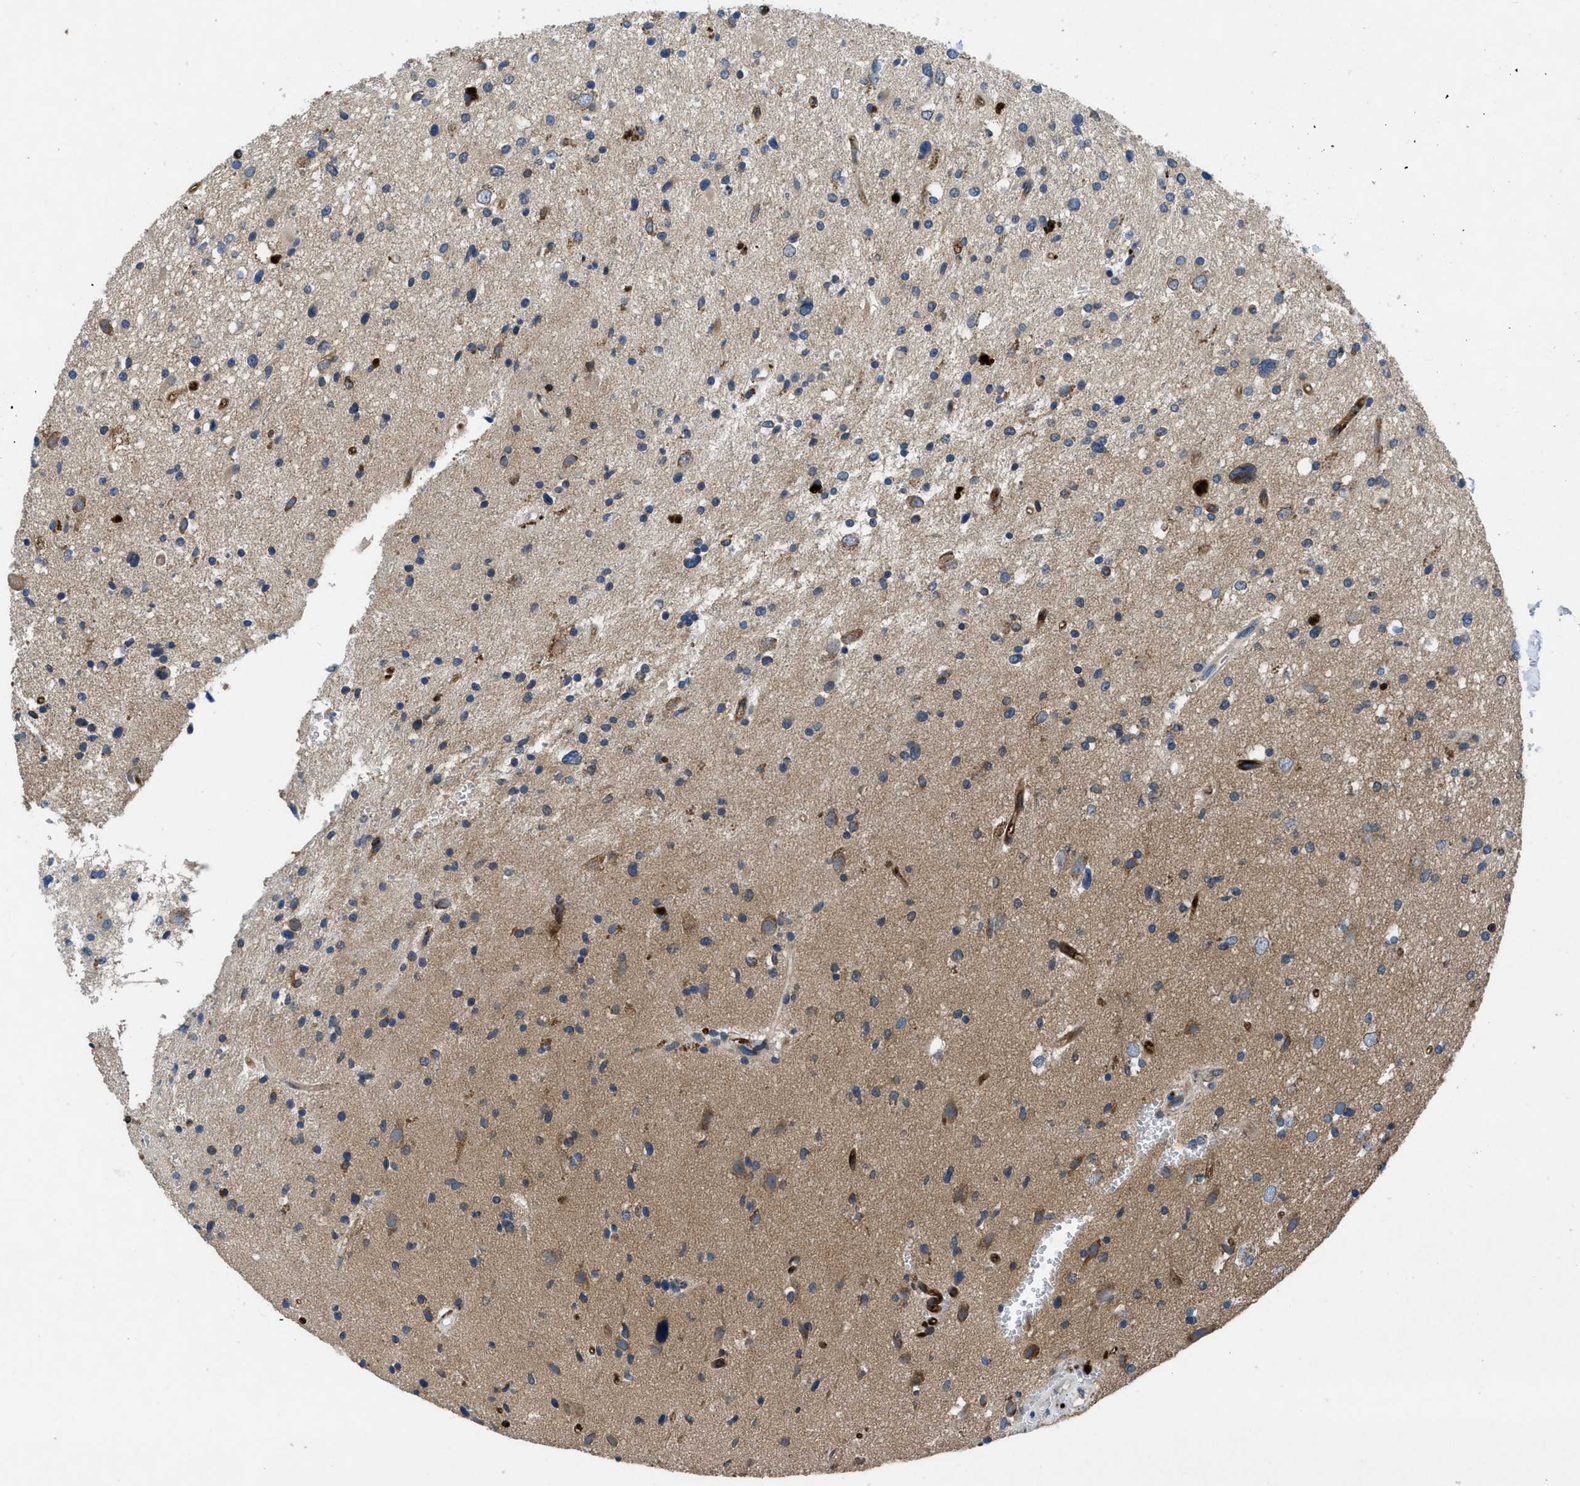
{"staining": {"intensity": "moderate", "quantity": "<25%", "location": "cytoplasmic/membranous"}, "tissue": "glioma", "cell_type": "Tumor cells", "image_type": "cancer", "snomed": [{"axis": "morphology", "description": "Glioma, malignant, High grade"}, {"axis": "topography", "description": "Brain"}], "caption": "Malignant glioma (high-grade) tissue demonstrates moderate cytoplasmic/membranous expression in about <25% of tumor cells, visualized by immunohistochemistry.", "gene": "PGR", "patient": {"sex": "male", "age": 33}}